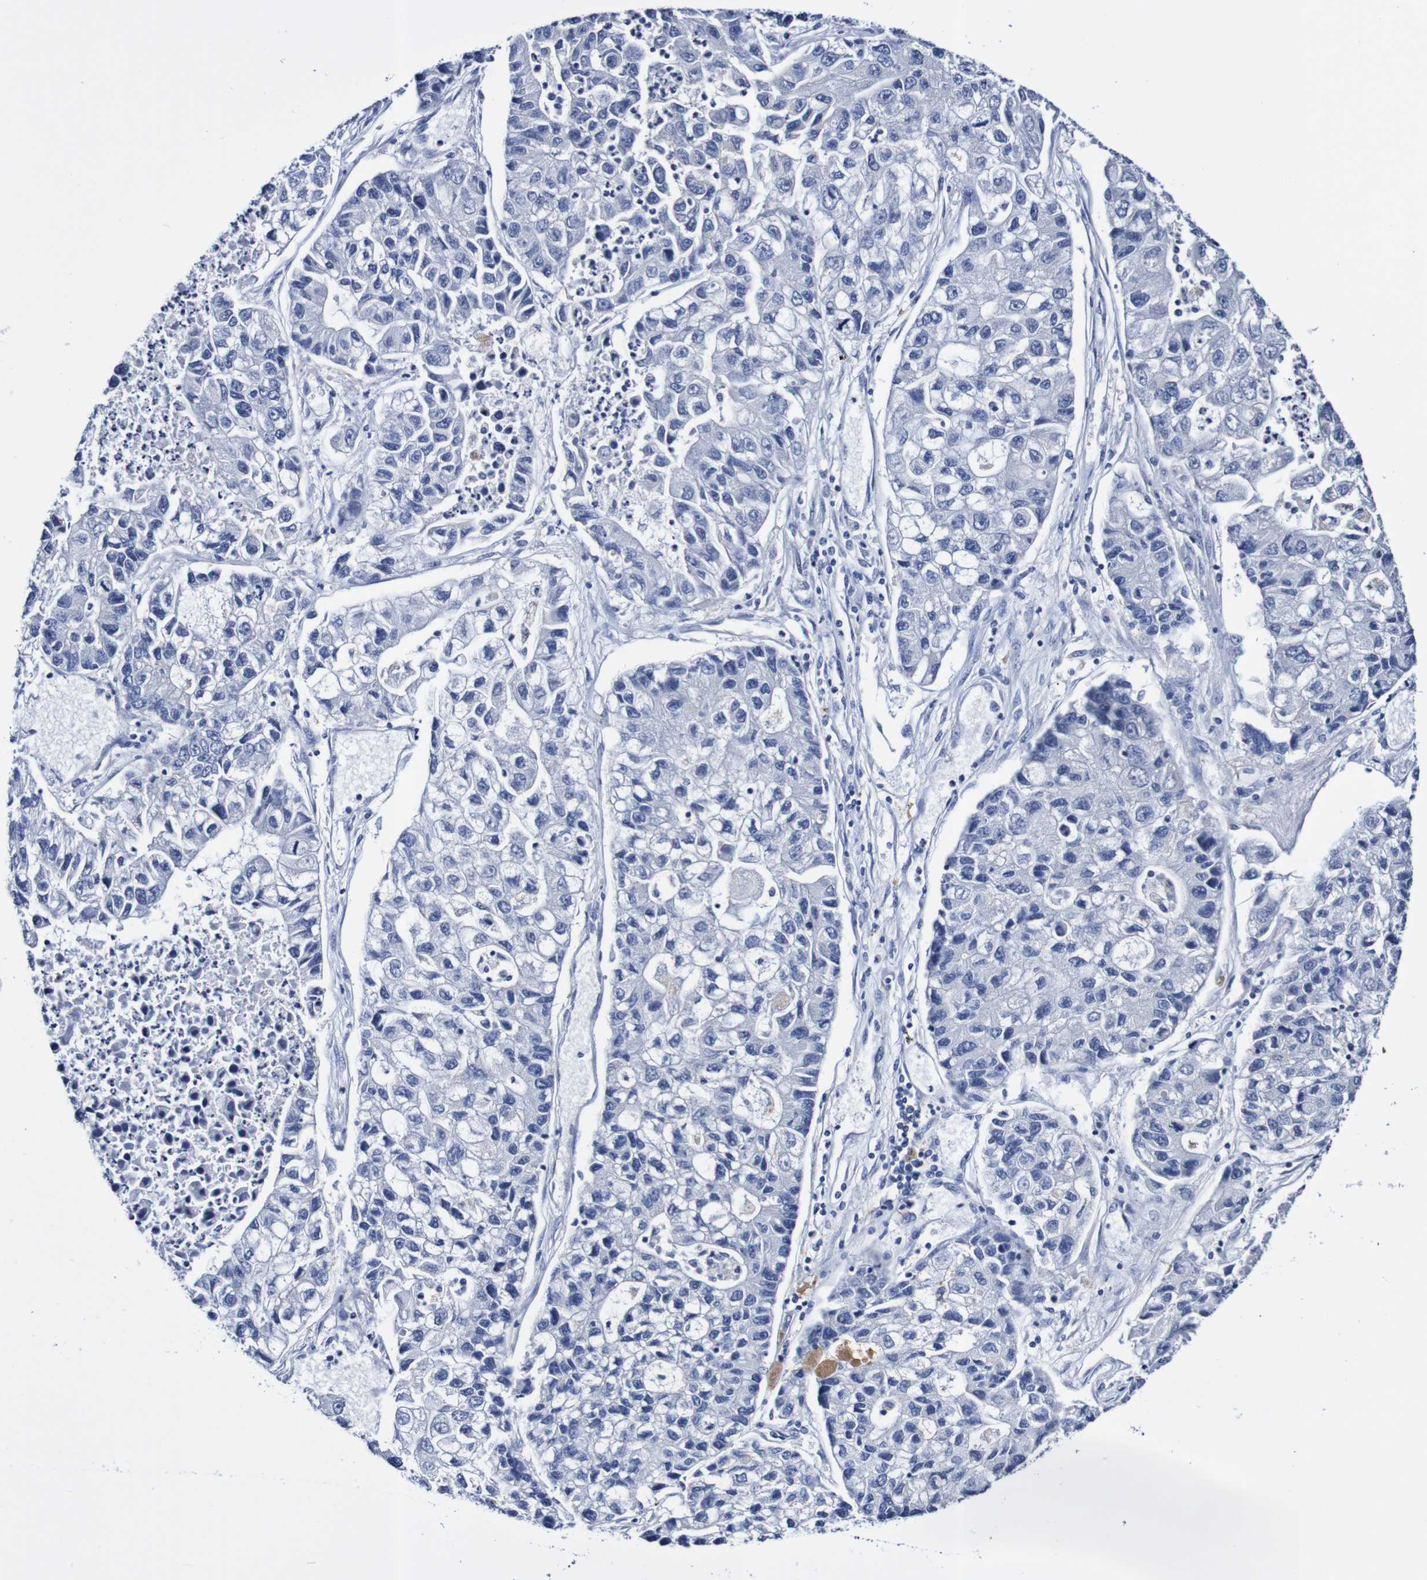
{"staining": {"intensity": "negative", "quantity": "none", "location": "none"}, "tissue": "lung cancer", "cell_type": "Tumor cells", "image_type": "cancer", "snomed": [{"axis": "morphology", "description": "Adenocarcinoma, NOS"}, {"axis": "topography", "description": "Lung"}], "caption": "DAB (3,3'-diaminobenzidine) immunohistochemical staining of human lung adenocarcinoma exhibits no significant positivity in tumor cells.", "gene": "ACVR1C", "patient": {"sex": "female", "age": 51}}